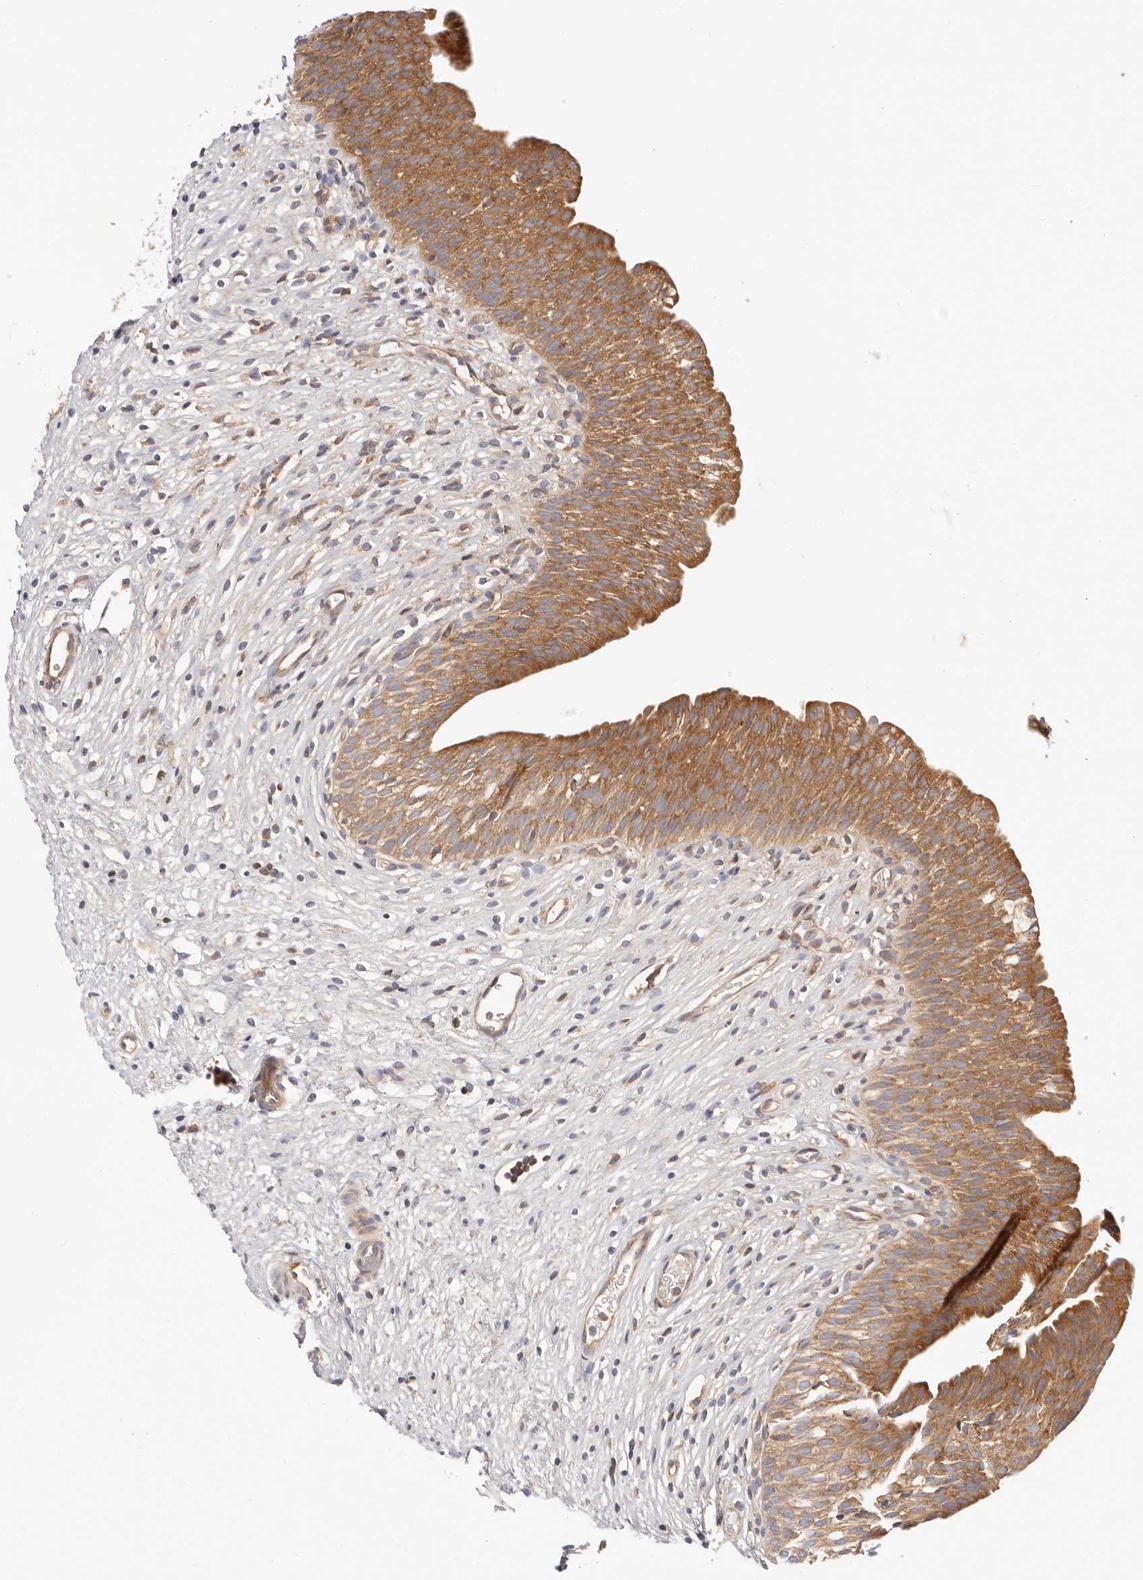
{"staining": {"intensity": "strong", "quantity": ">75%", "location": "cytoplasmic/membranous"}, "tissue": "urinary bladder", "cell_type": "Urothelial cells", "image_type": "normal", "snomed": [{"axis": "morphology", "description": "Normal tissue, NOS"}, {"axis": "topography", "description": "Urinary bladder"}], "caption": "Protein expression analysis of benign human urinary bladder reveals strong cytoplasmic/membranous staining in approximately >75% of urothelial cells. (Brightfield microscopy of DAB IHC at high magnification).", "gene": "KCMF1", "patient": {"sex": "male", "age": 1}}